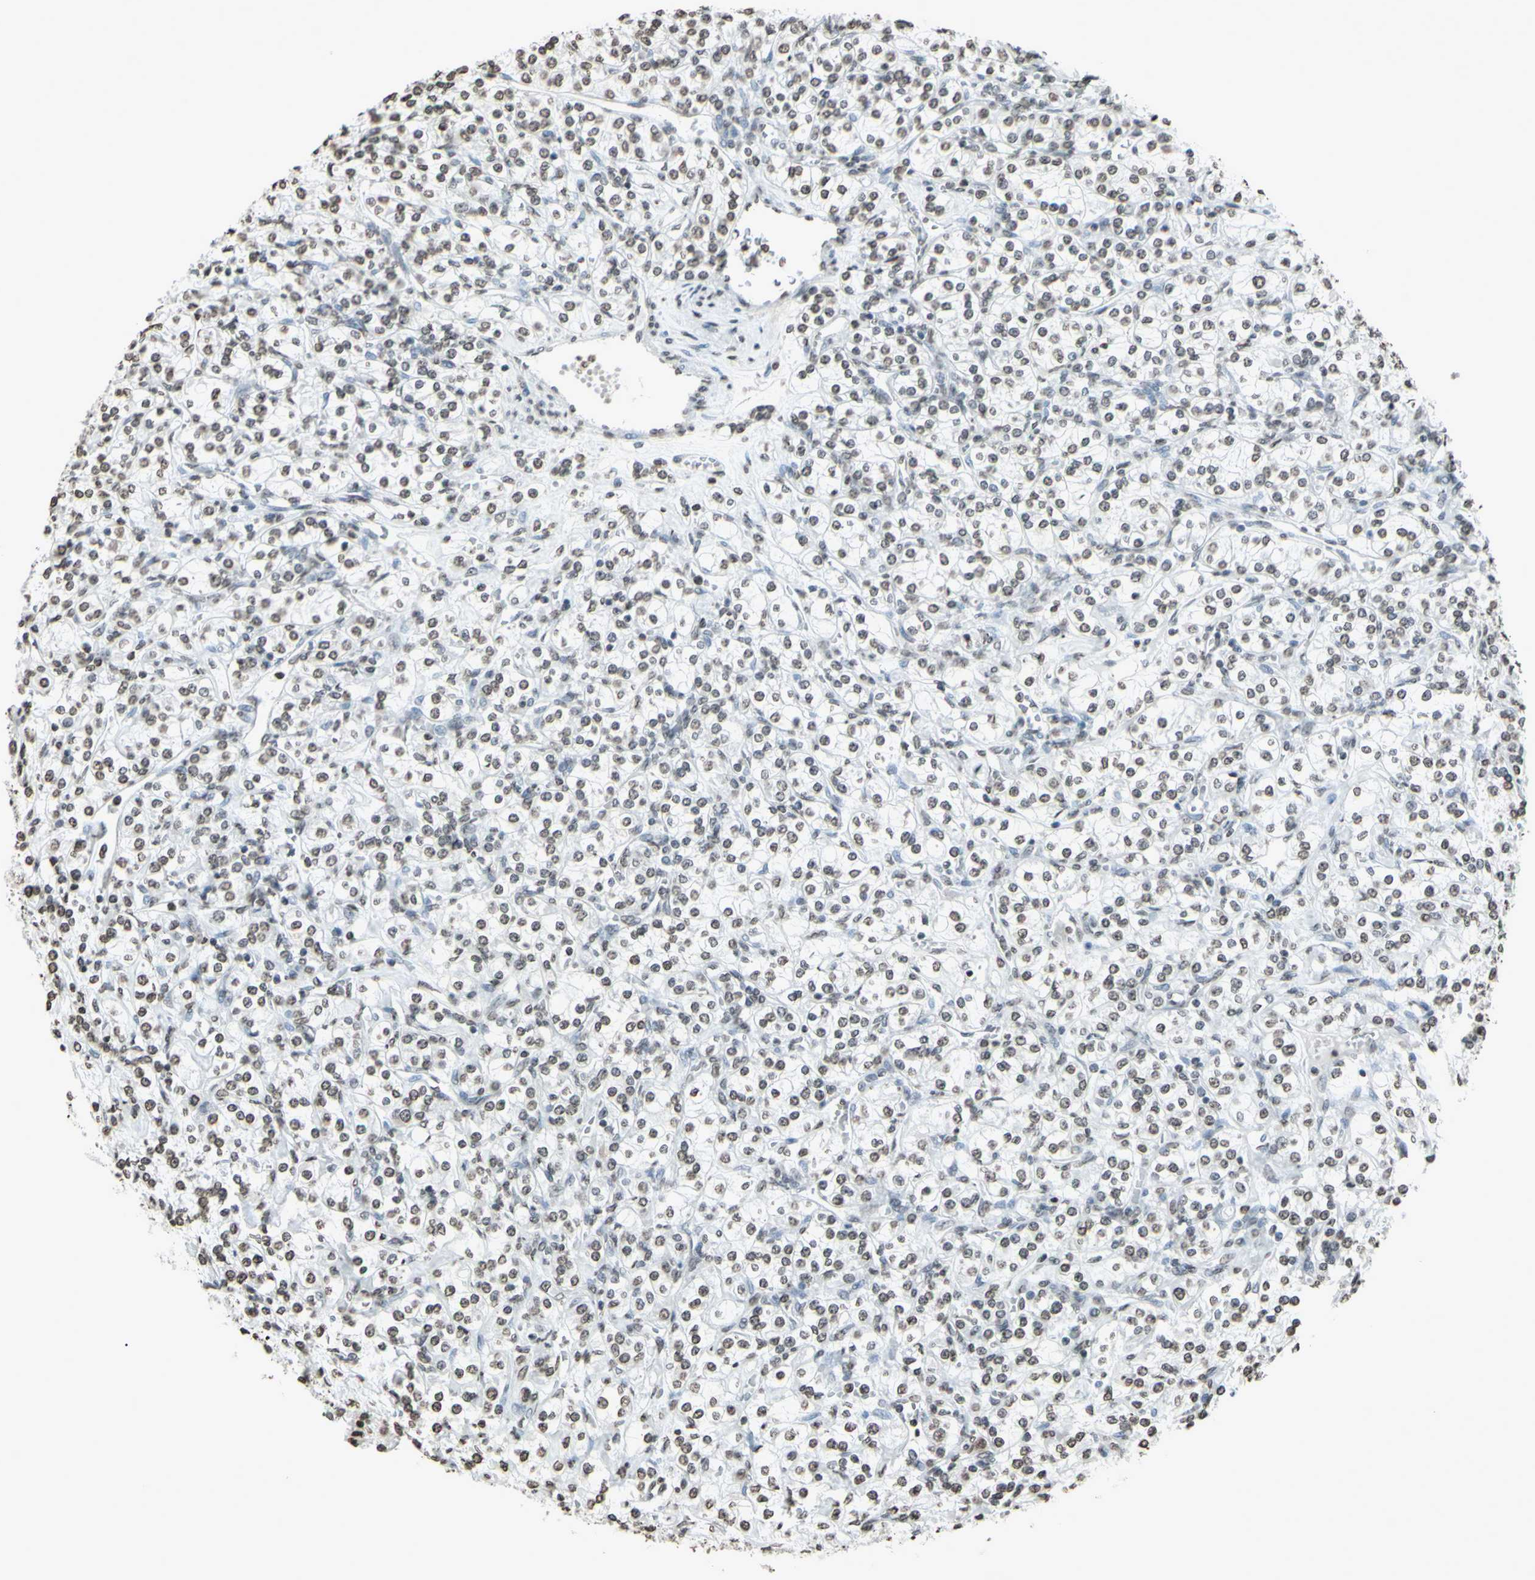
{"staining": {"intensity": "weak", "quantity": "25%-75%", "location": "cytoplasmic/membranous"}, "tissue": "renal cancer", "cell_type": "Tumor cells", "image_type": "cancer", "snomed": [{"axis": "morphology", "description": "Adenocarcinoma, NOS"}, {"axis": "topography", "description": "Kidney"}], "caption": "Immunohistochemistry (DAB (3,3'-diaminobenzidine)) staining of human adenocarcinoma (renal) reveals weak cytoplasmic/membranous protein positivity in about 25%-75% of tumor cells.", "gene": "CD79B", "patient": {"sex": "male", "age": 77}}